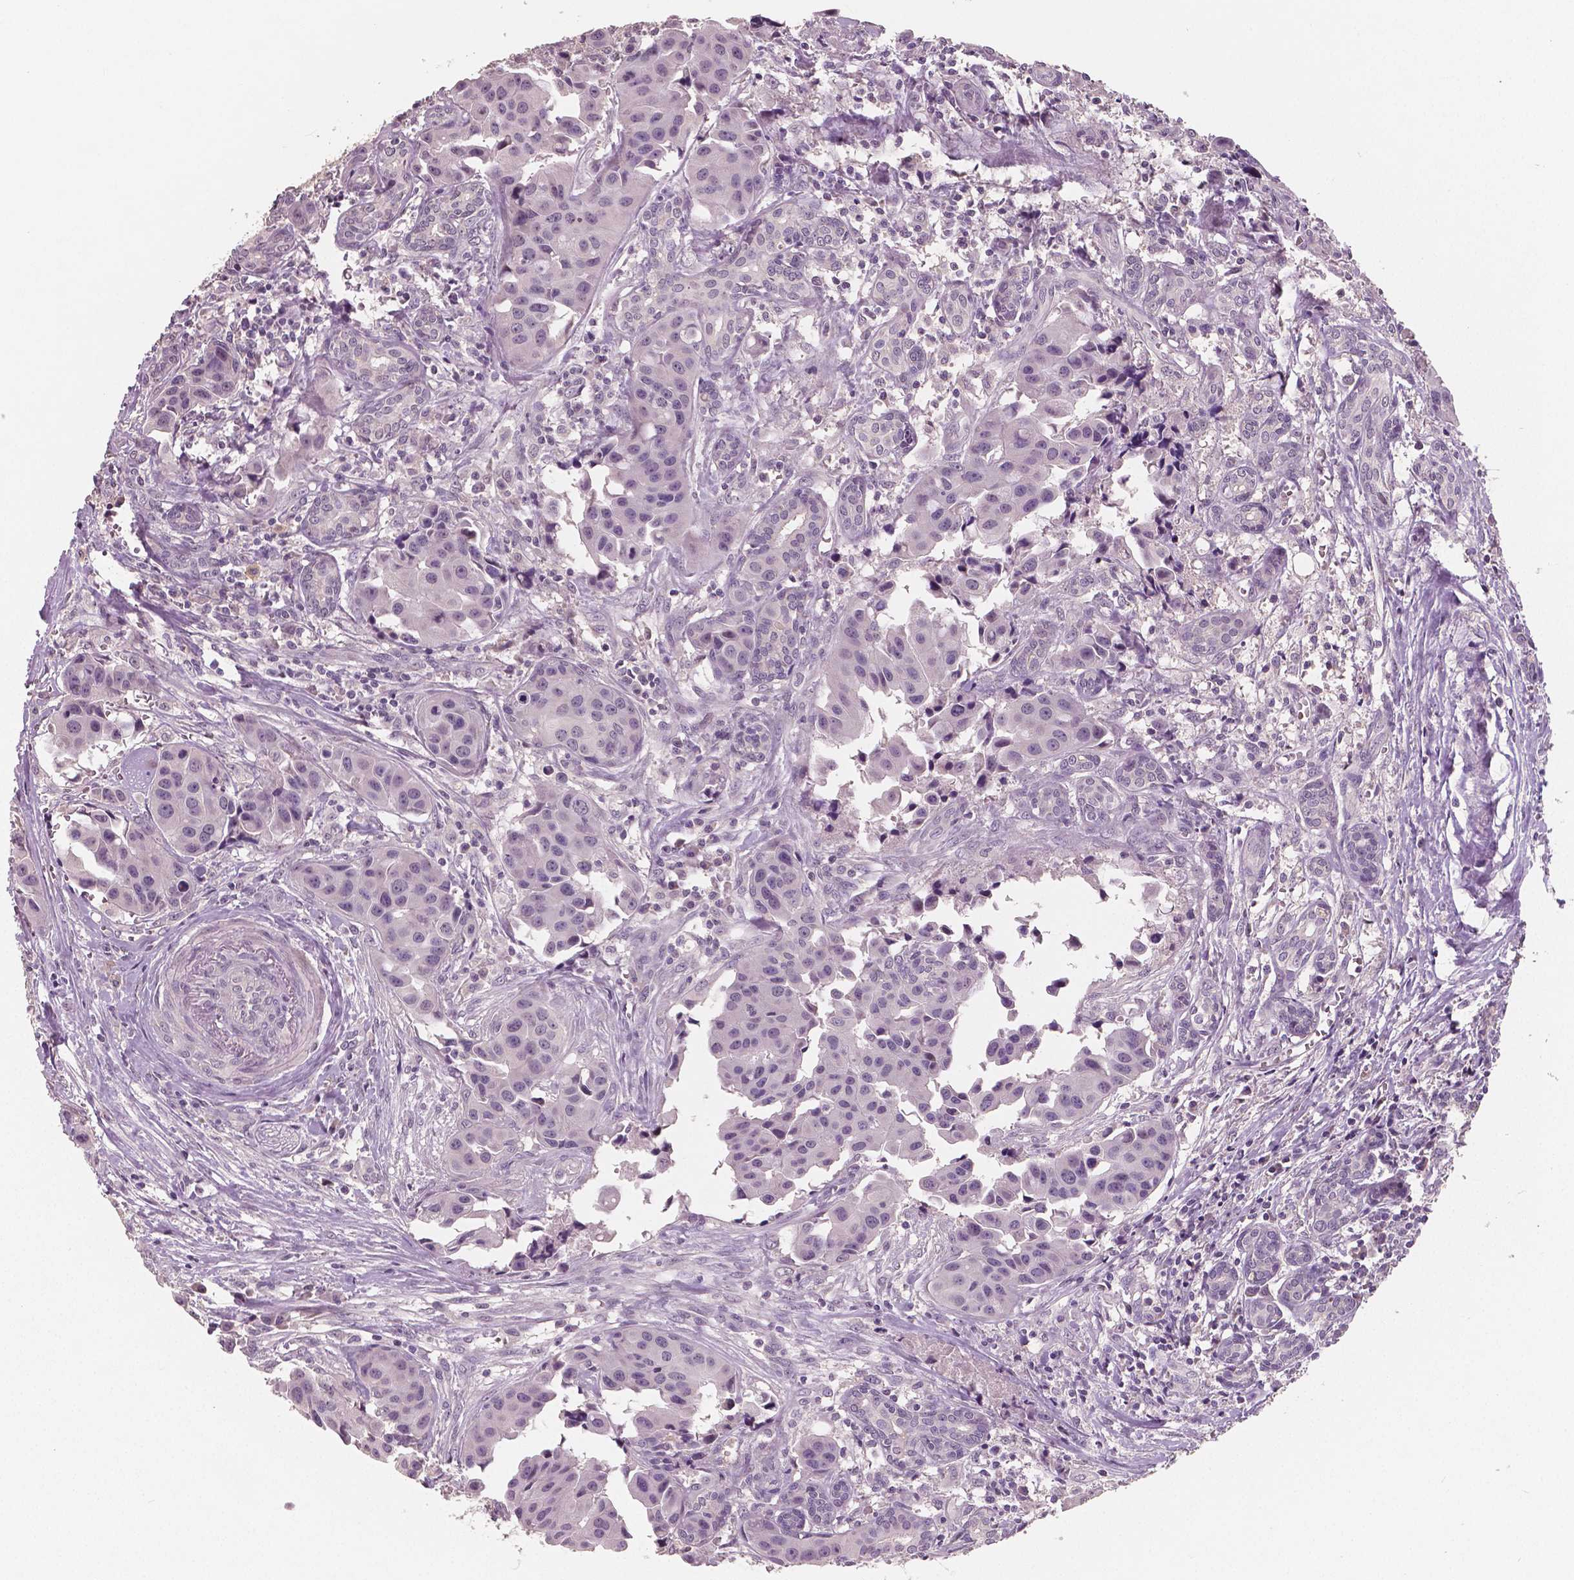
{"staining": {"intensity": "negative", "quantity": "none", "location": "none"}, "tissue": "head and neck cancer", "cell_type": "Tumor cells", "image_type": "cancer", "snomed": [{"axis": "morphology", "description": "Adenocarcinoma, NOS"}, {"axis": "topography", "description": "Head-Neck"}], "caption": "Immunohistochemistry histopathology image of head and neck adenocarcinoma stained for a protein (brown), which demonstrates no positivity in tumor cells. Nuclei are stained in blue.", "gene": "RNASE7", "patient": {"sex": "male", "age": 76}}